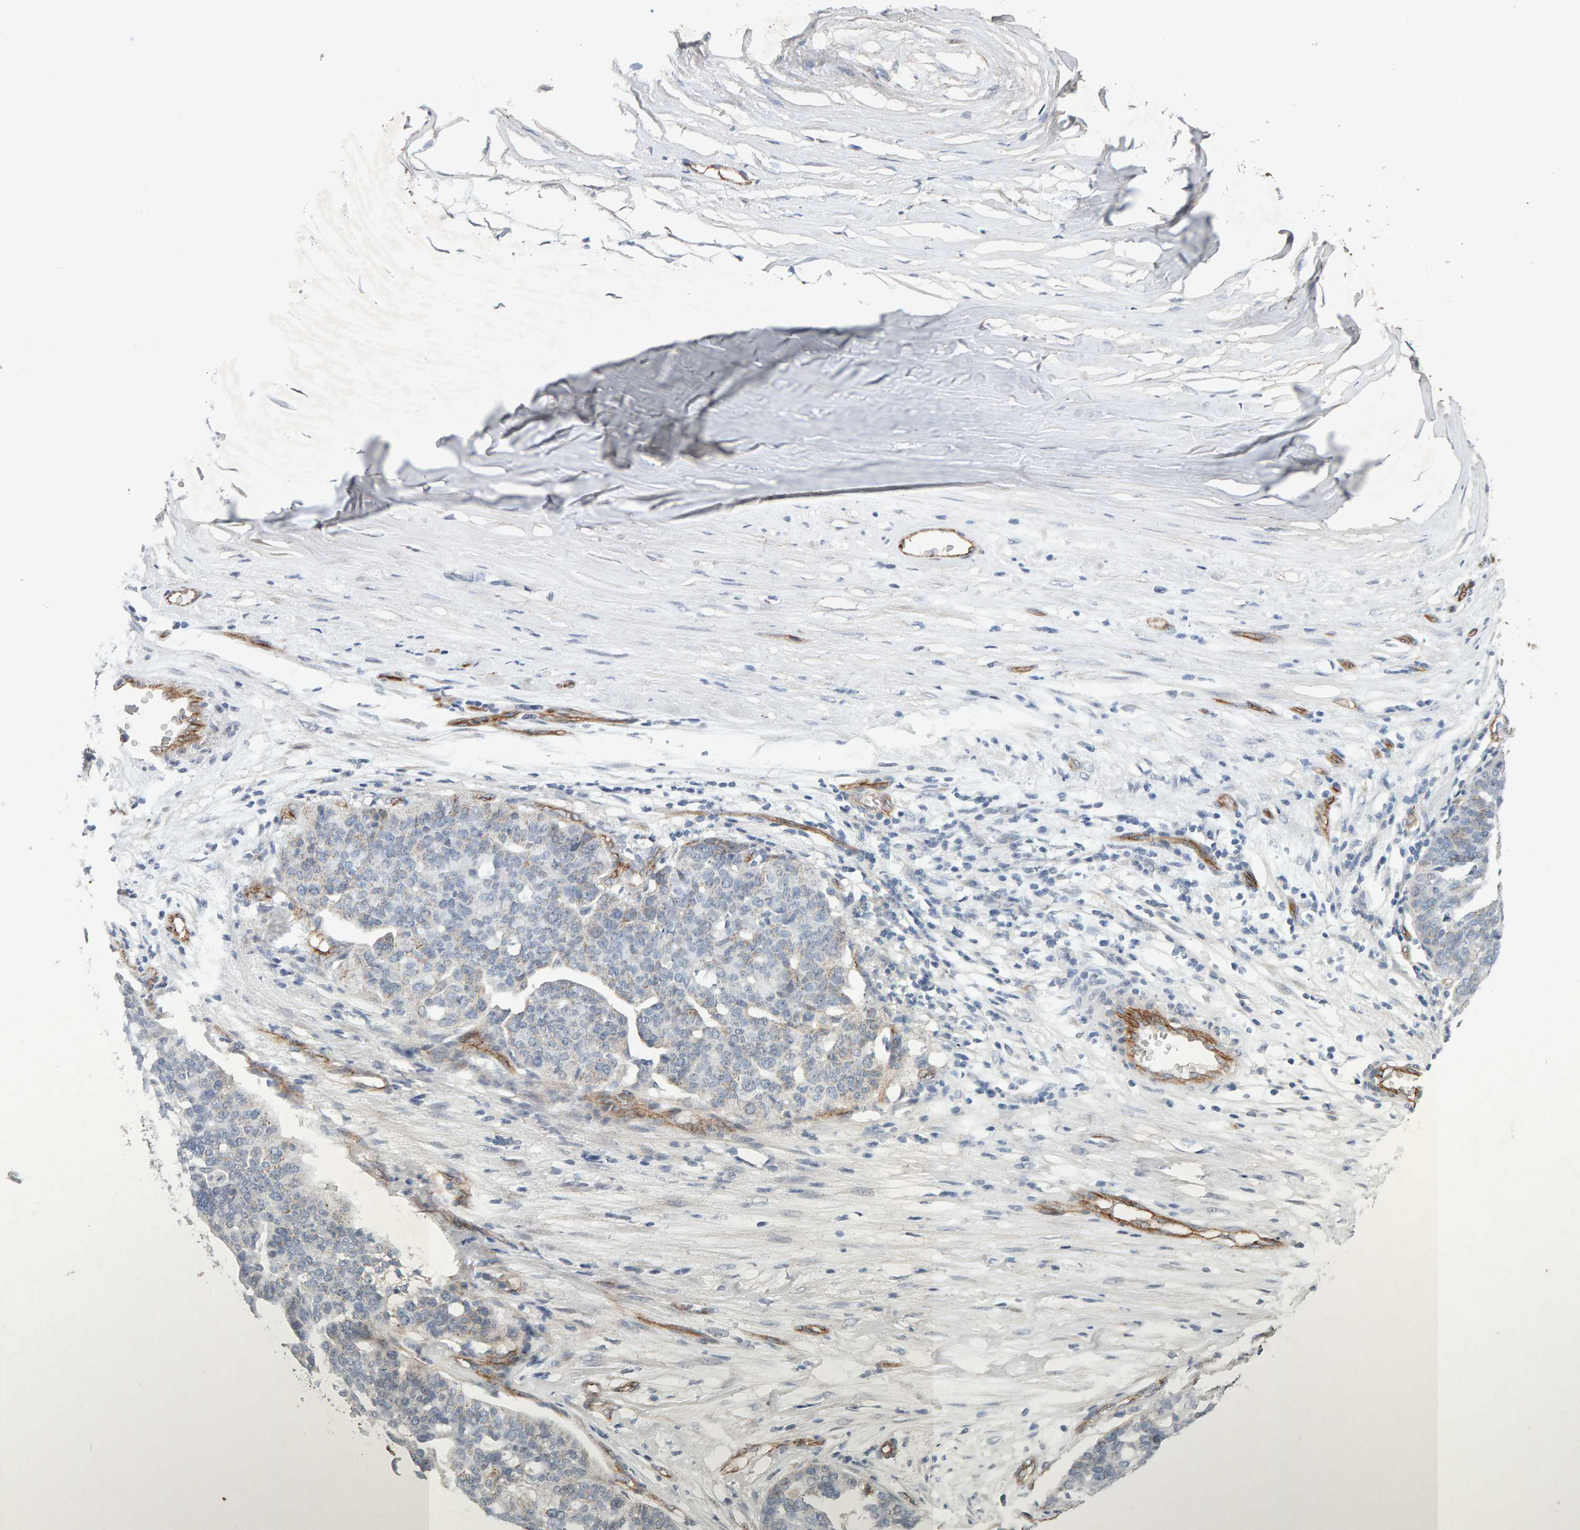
{"staining": {"intensity": "moderate", "quantity": "<25%", "location": "cytoplasmic/membranous"}, "tissue": "ovarian cancer", "cell_type": "Tumor cells", "image_type": "cancer", "snomed": [{"axis": "morphology", "description": "Cystadenocarcinoma, serous, NOS"}, {"axis": "topography", "description": "Ovary"}], "caption": "The photomicrograph demonstrates staining of ovarian serous cystadenocarcinoma, revealing moderate cytoplasmic/membranous protein positivity (brown color) within tumor cells.", "gene": "PTPRM", "patient": {"sex": "female", "age": 59}}